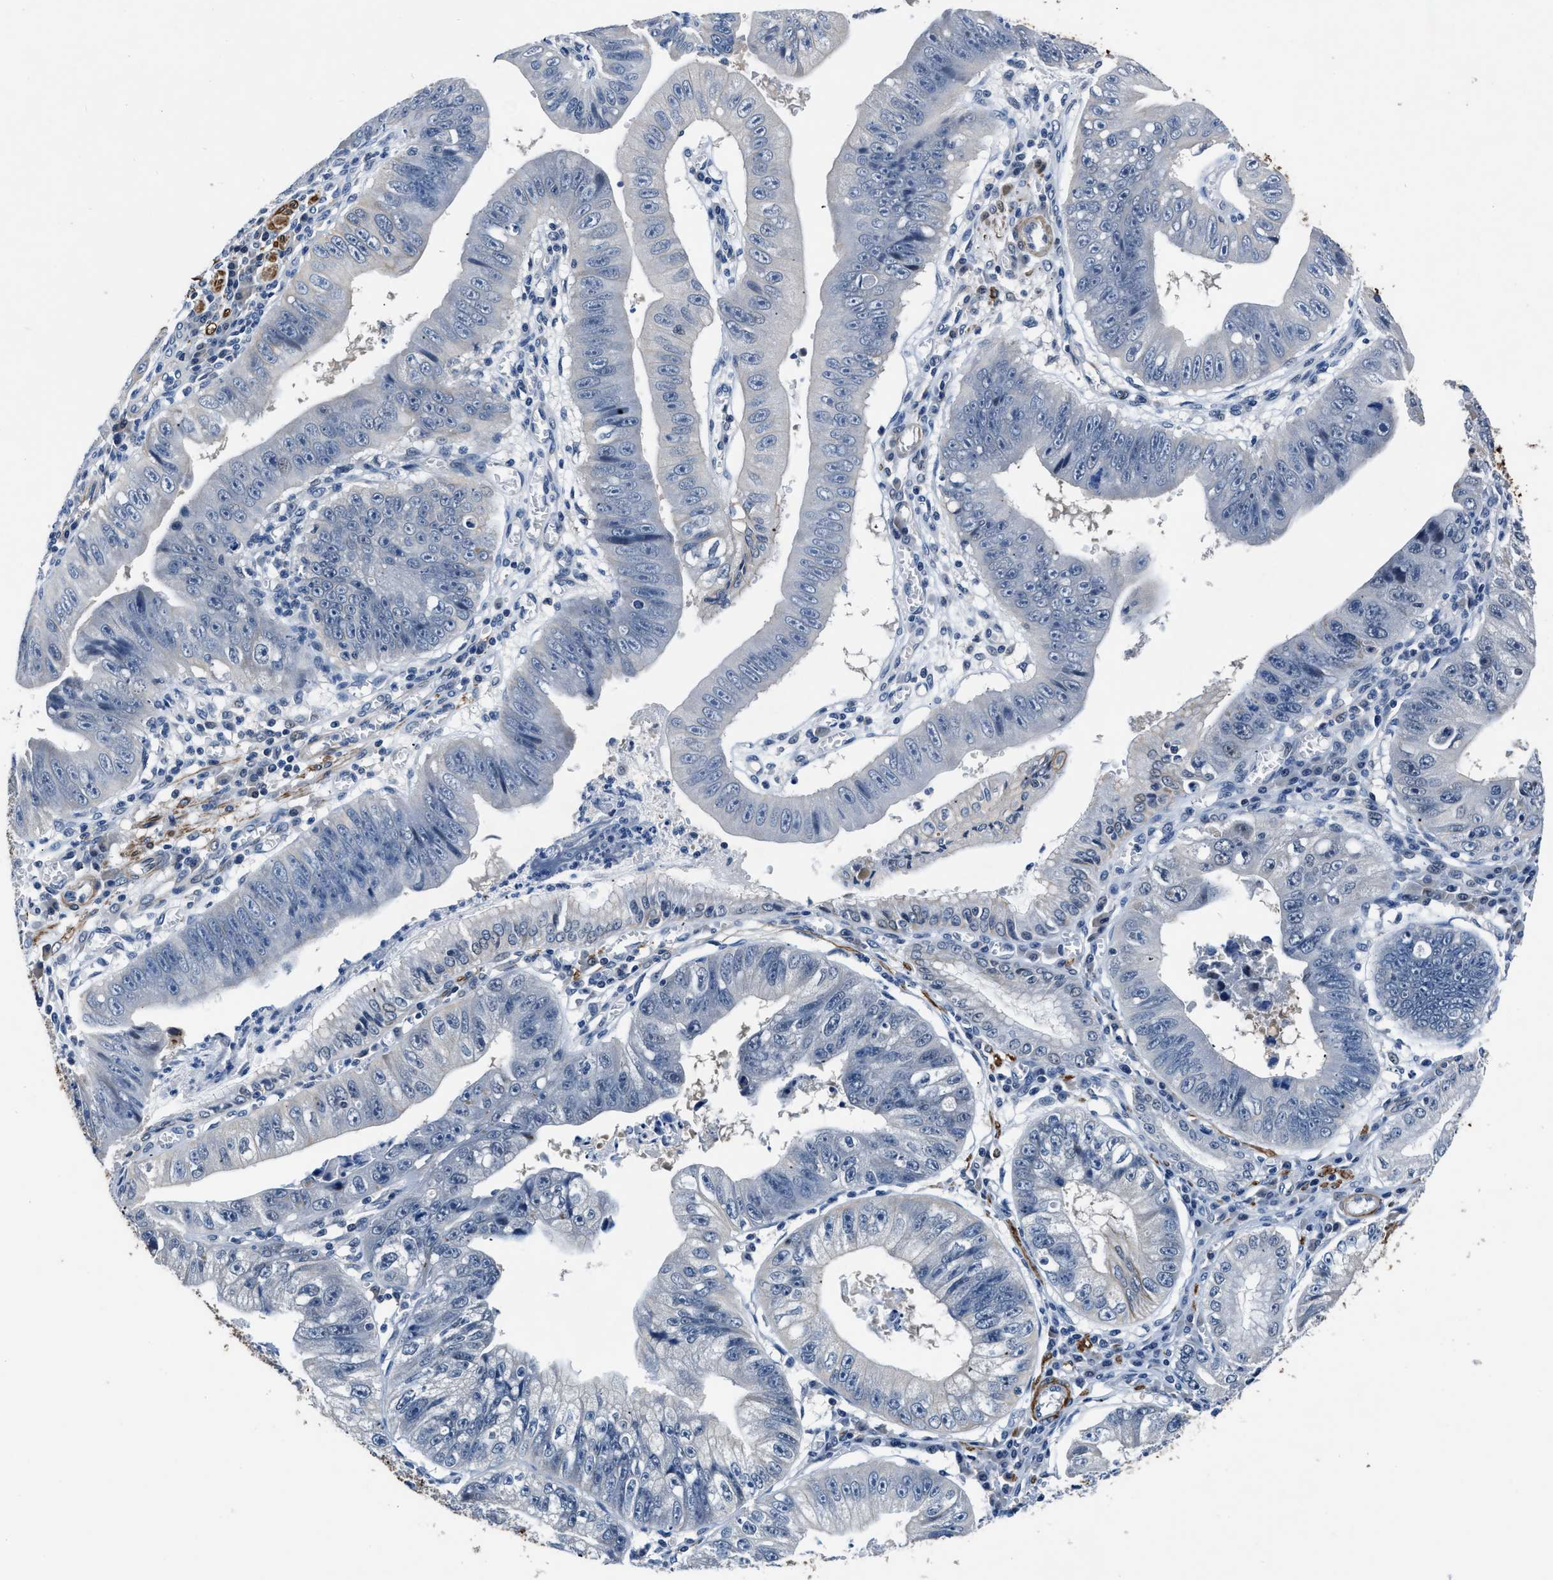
{"staining": {"intensity": "negative", "quantity": "none", "location": "none"}, "tissue": "stomach cancer", "cell_type": "Tumor cells", "image_type": "cancer", "snomed": [{"axis": "morphology", "description": "Adenocarcinoma, NOS"}, {"axis": "topography", "description": "Stomach"}], "caption": "A photomicrograph of human stomach cancer (adenocarcinoma) is negative for staining in tumor cells.", "gene": "LANCL2", "patient": {"sex": "male", "age": 59}}